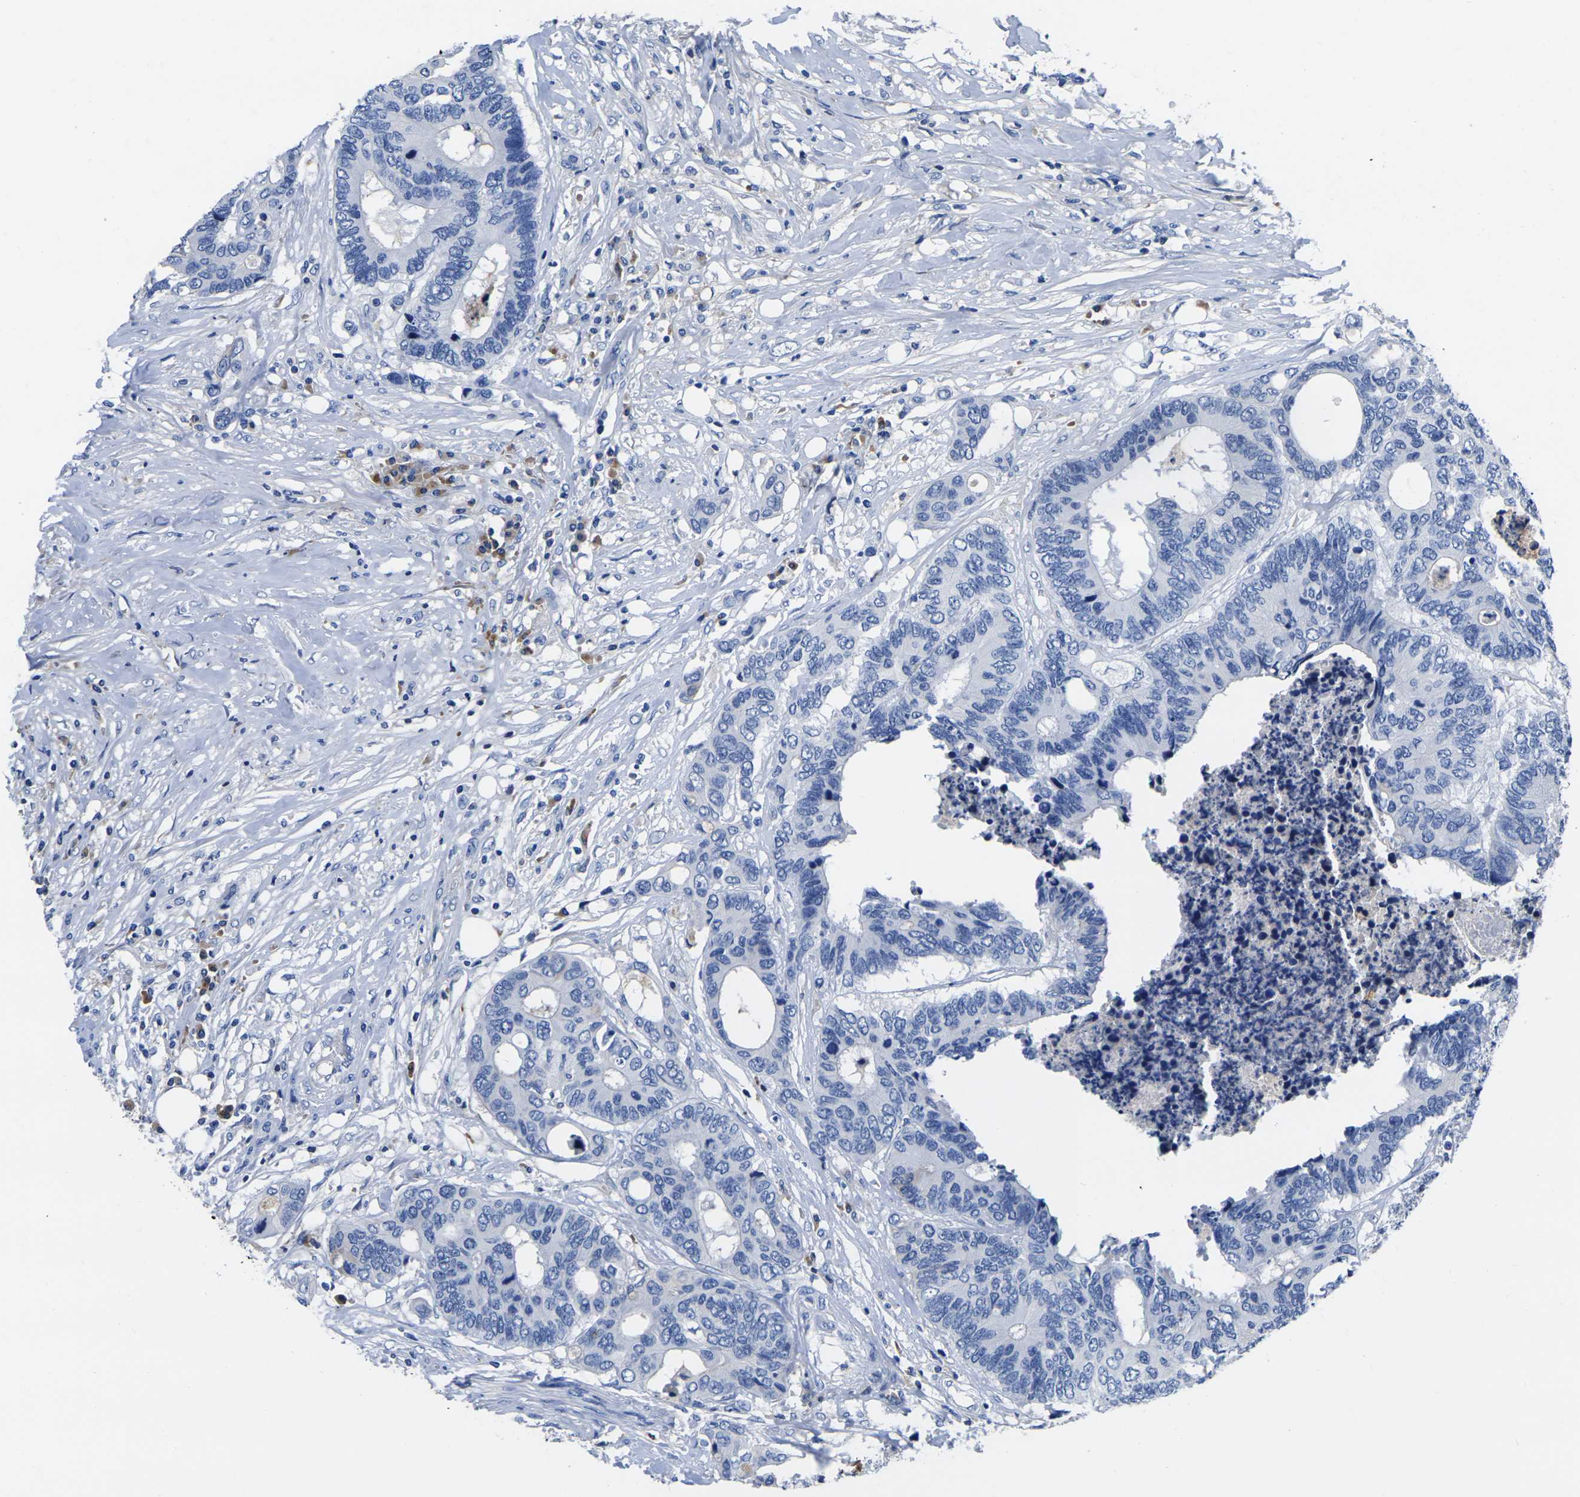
{"staining": {"intensity": "negative", "quantity": "none", "location": "none"}, "tissue": "colorectal cancer", "cell_type": "Tumor cells", "image_type": "cancer", "snomed": [{"axis": "morphology", "description": "Adenocarcinoma, NOS"}, {"axis": "topography", "description": "Rectum"}], "caption": "Immunohistochemistry of human colorectal cancer (adenocarcinoma) demonstrates no staining in tumor cells. (DAB (3,3'-diaminobenzidine) IHC visualized using brightfield microscopy, high magnification).", "gene": "GREM2", "patient": {"sex": "male", "age": 55}}